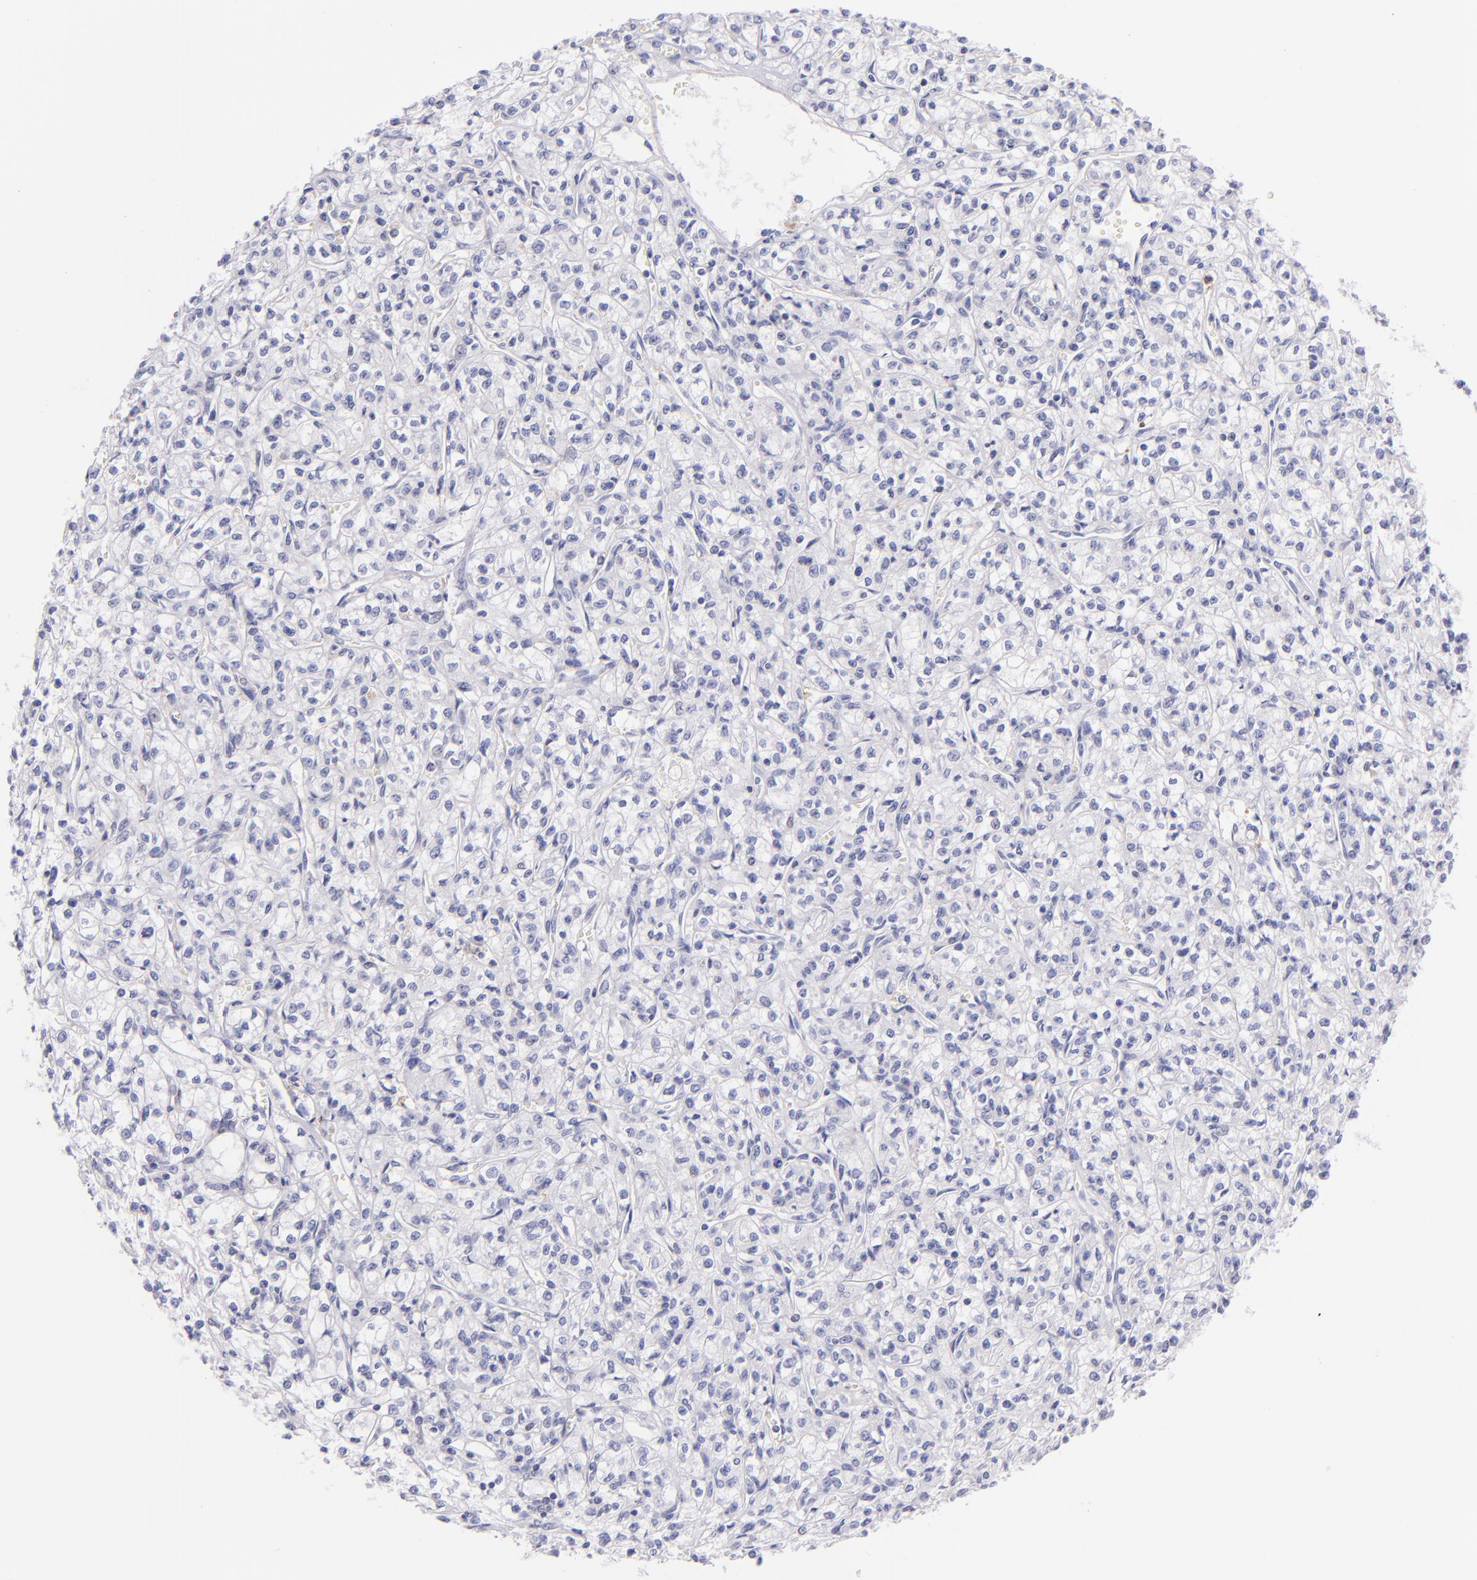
{"staining": {"intensity": "negative", "quantity": "none", "location": "none"}, "tissue": "renal cancer", "cell_type": "Tumor cells", "image_type": "cancer", "snomed": [{"axis": "morphology", "description": "Adenocarcinoma, NOS"}, {"axis": "topography", "description": "Kidney"}], "caption": "High magnification brightfield microscopy of renal cancer stained with DAB (3,3'-diaminobenzidine) (brown) and counterstained with hematoxylin (blue): tumor cells show no significant positivity.", "gene": "BTK", "patient": {"sex": "male", "age": 61}}